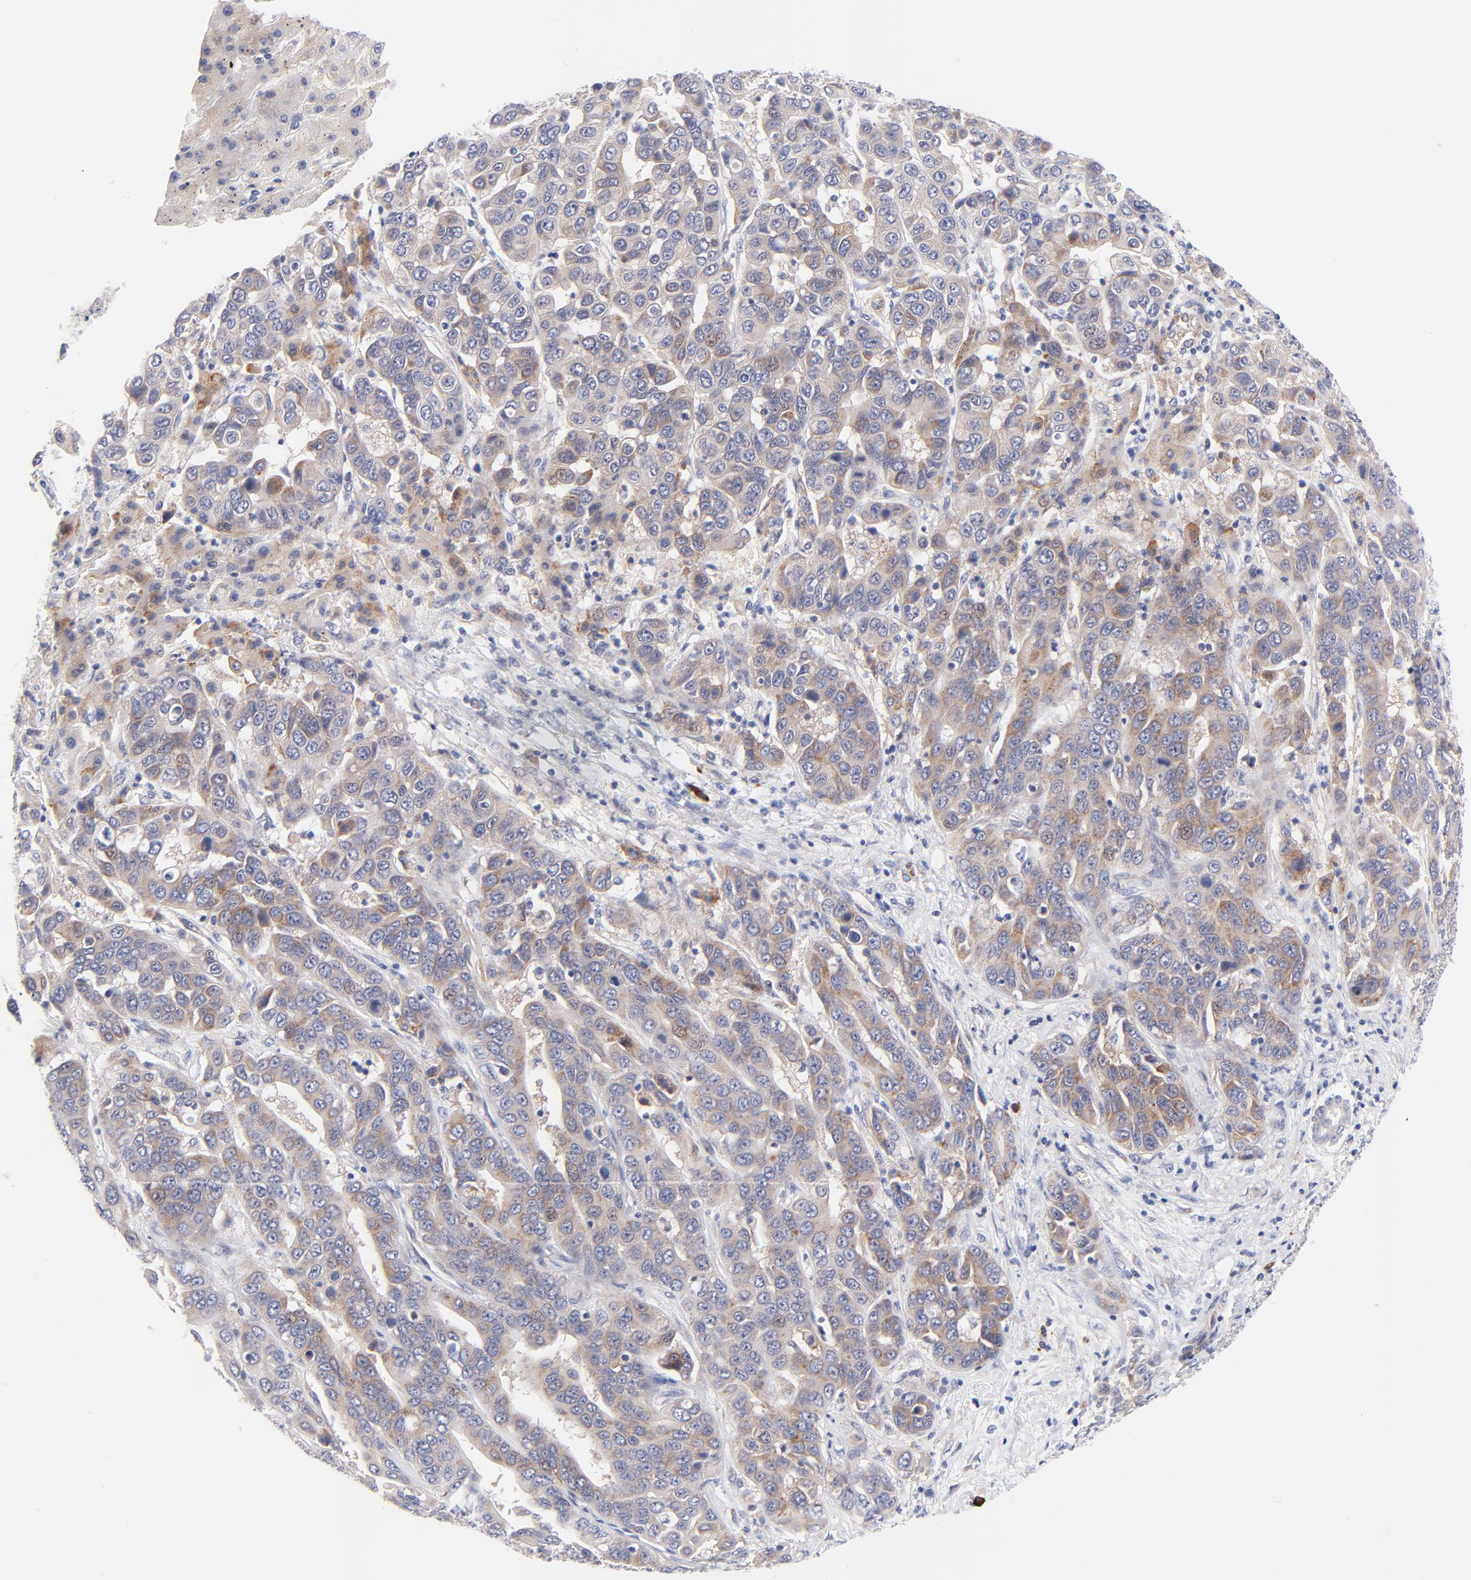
{"staining": {"intensity": "weak", "quantity": ">75%", "location": "cytoplasmic/membranous"}, "tissue": "liver cancer", "cell_type": "Tumor cells", "image_type": "cancer", "snomed": [{"axis": "morphology", "description": "Cholangiocarcinoma"}, {"axis": "topography", "description": "Liver"}], "caption": "This histopathology image shows immunohistochemistry (IHC) staining of liver cancer, with low weak cytoplasmic/membranous expression in about >75% of tumor cells.", "gene": "AFF2", "patient": {"sex": "female", "age": 52}}